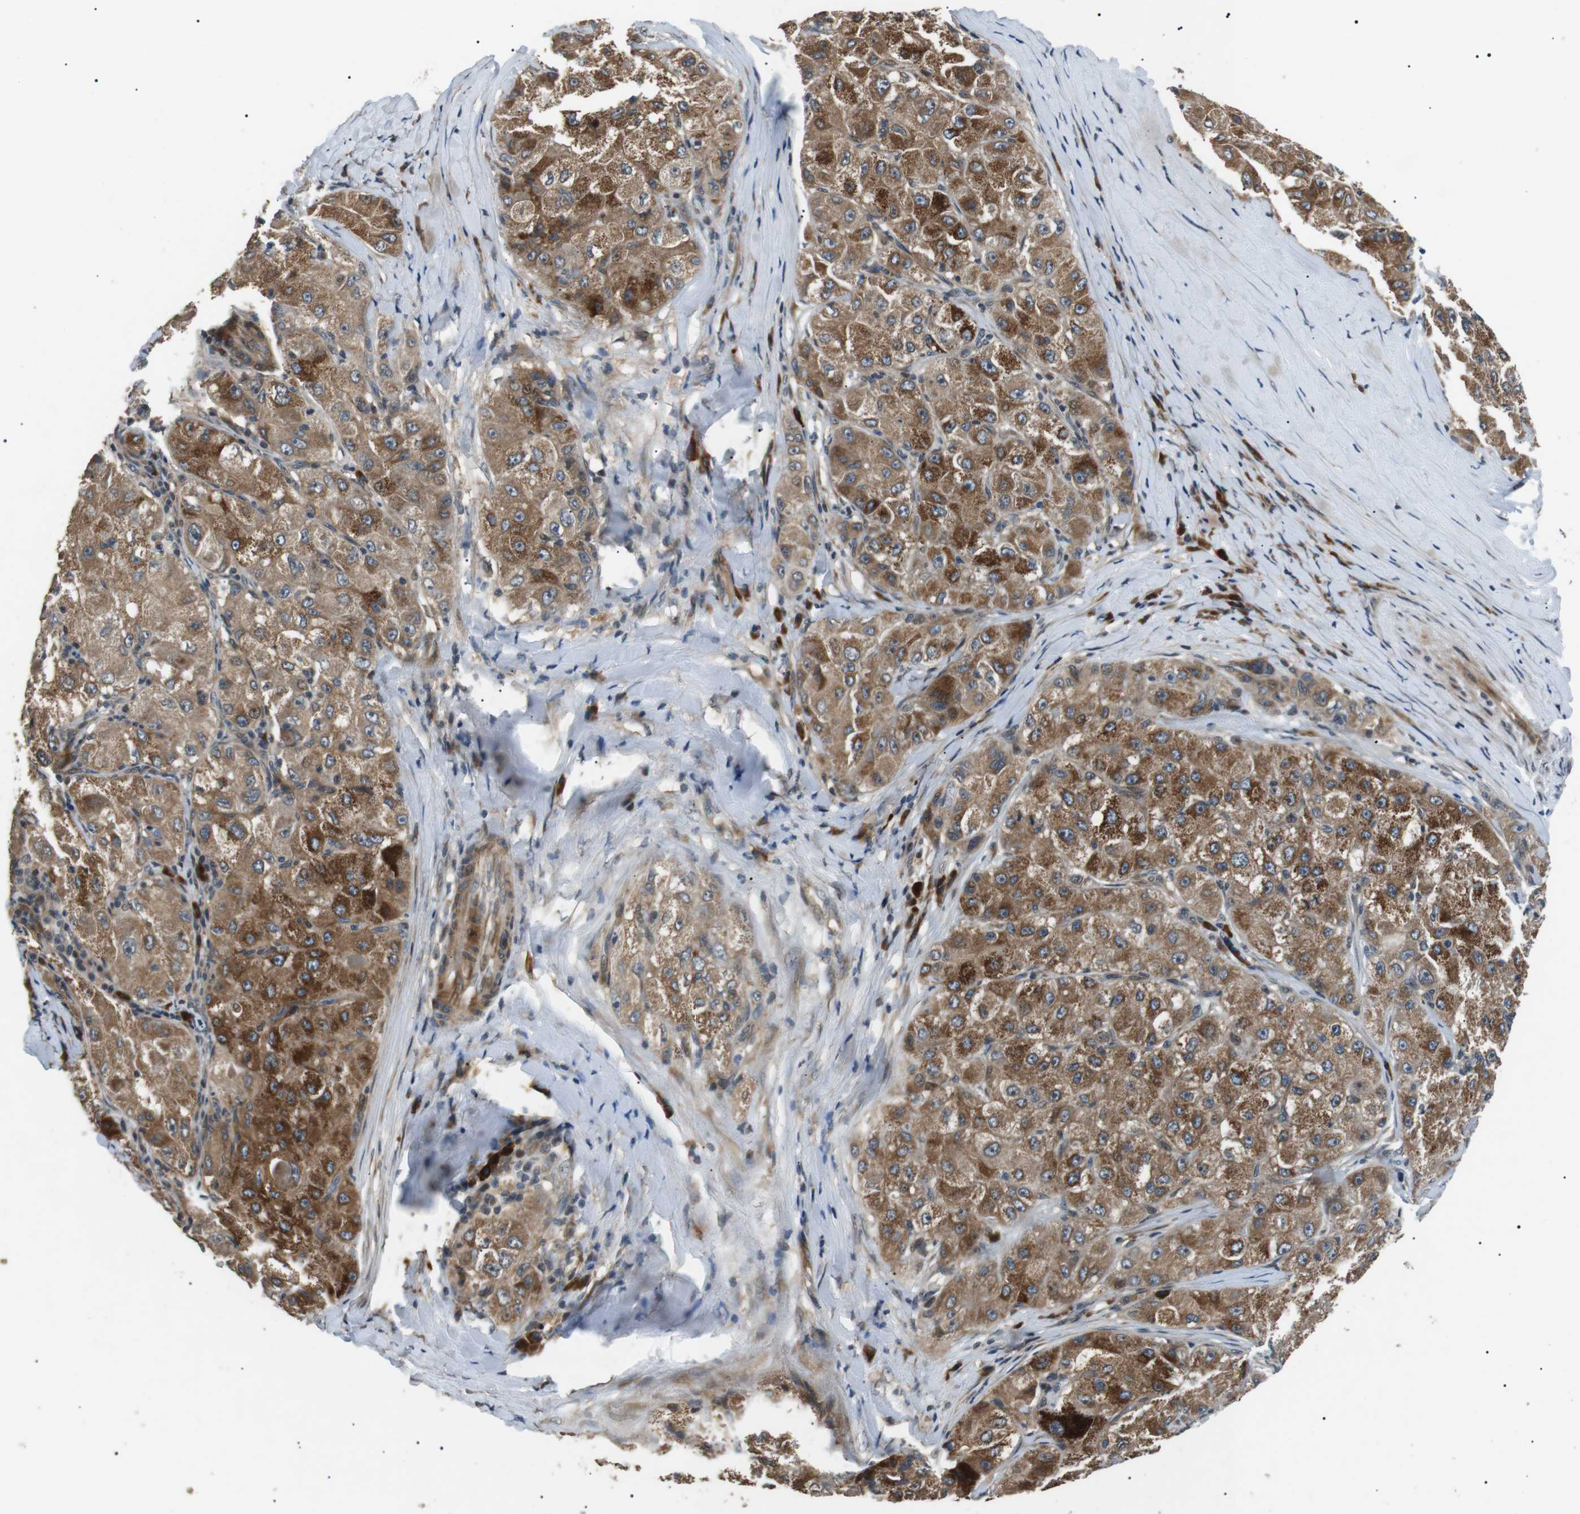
{"staining": {"intensity": "moderate", "quantity": ">75%", "location": "cytoplasmic/membranous"}, "tissue": "liver cancer", "cell_type": "Tumor cells", "image_type": "cancer", "snomed": [{"axis": "morphology", "description": "Carcinoma, Hepatocellular, NOS"}, {"axis": "topography", "description": "Liver"}], "caption": "Immunohistochemistry (IHC) staining of liver cancer (hepatocellular carcinoma), which displays medium levels of moderate cytoplasmic/membranous staining in approximately >75% of tumor cells indicating moderate cytoplasmic/membranous protein positivity. The staining was performed using DAB (3,3'-diaminobenzidine) (brown) for protein detection and nuclei were counterstained in hematoxylin (blue).", "gene": "HSPA13", "patient": {"sex": "male", "age": 80}}